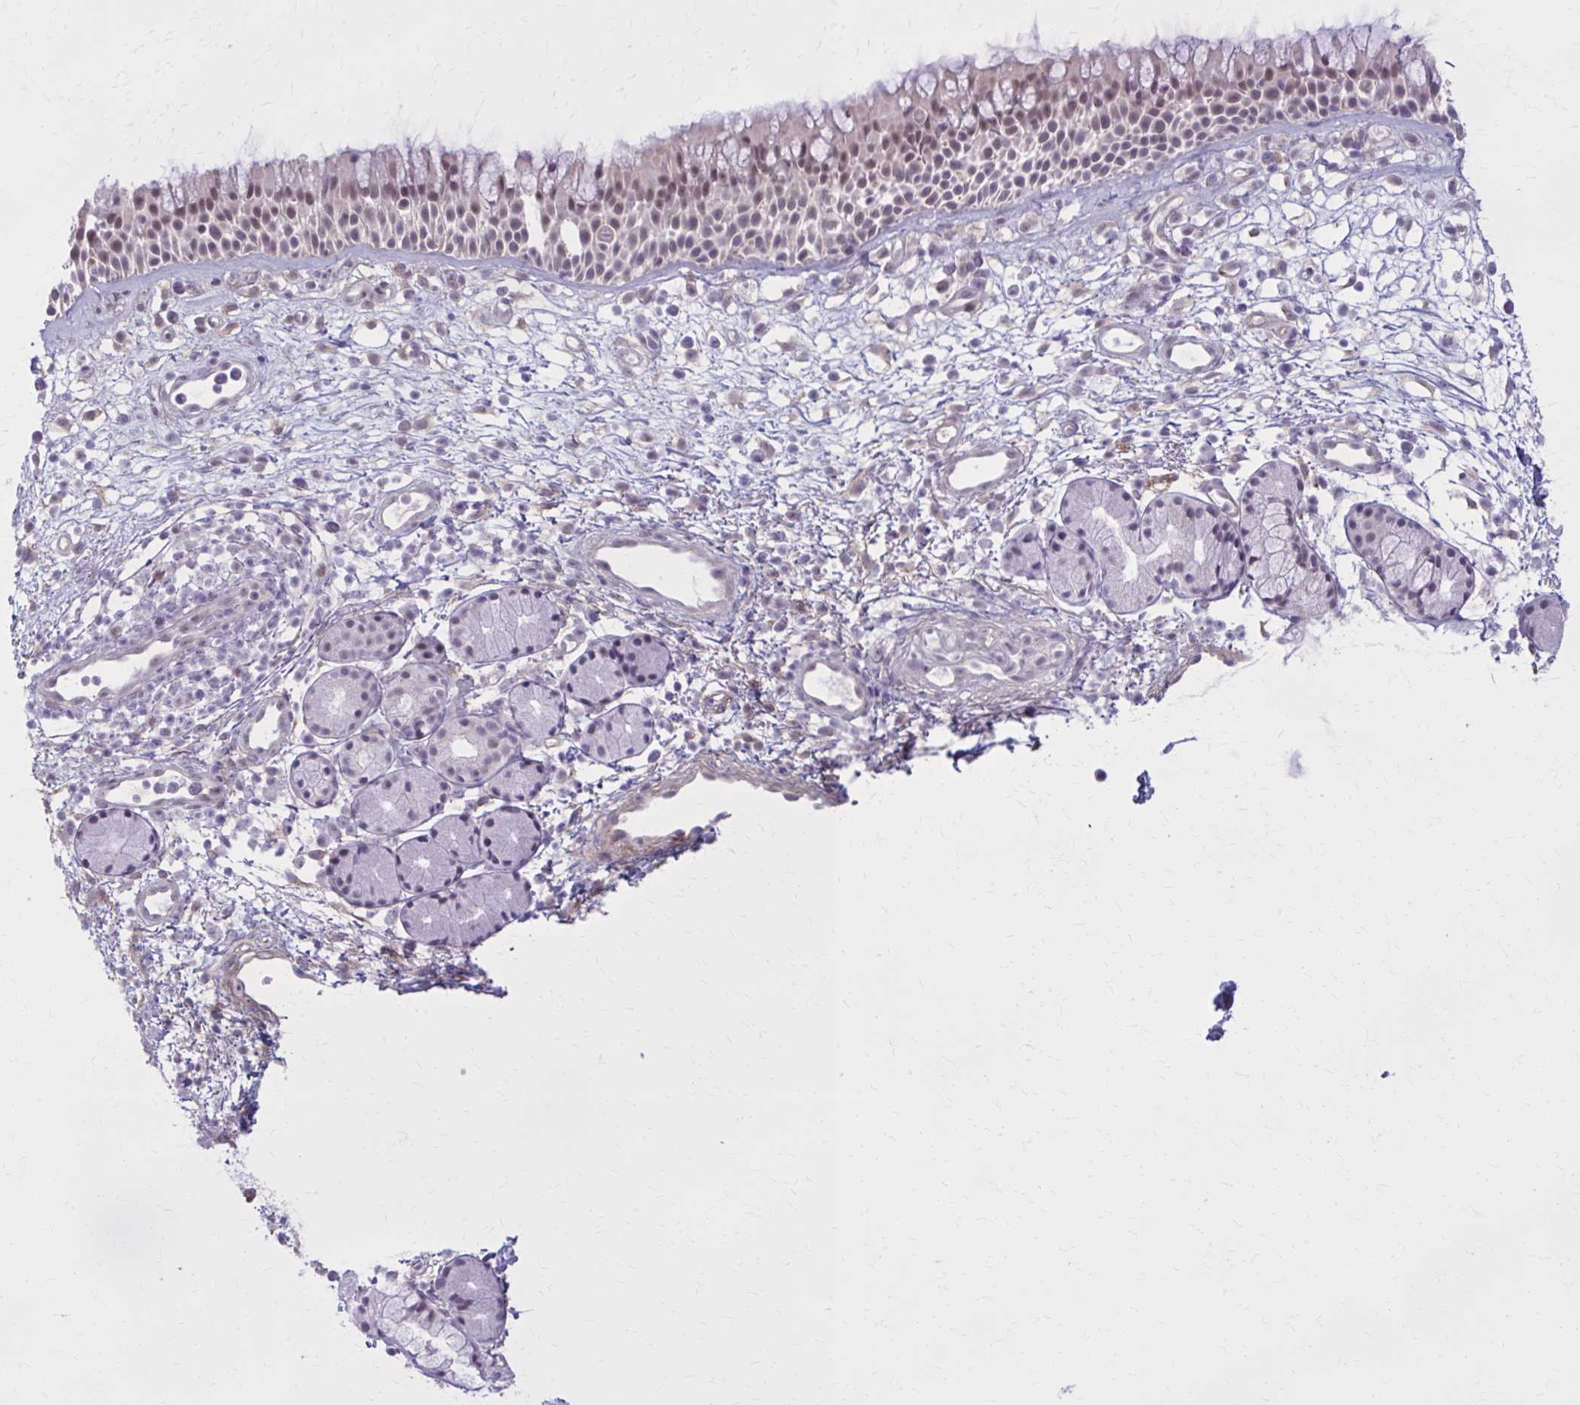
{"staining": {"intensity": "weak", "quantity": "25%-75%", "location": "nuclear"}, "tissue": "nasopharynx", "cell_type": "Respiratory epithelial cells", "image_type": "normal", "snomed": [{"axis": "morphology", "description": "Normal tissue, NOS"}, {"axis": "topography", "description": "Nasopharynx"}], "caption": "About 25%-75% of respiratory epithelial cells in benign human nasopharynx display weak nuclear protein positivity as visualized by brown immunohistochemical staining.", "gene": "NUMBL", "patient": {"sex": "female", "age": 70}}